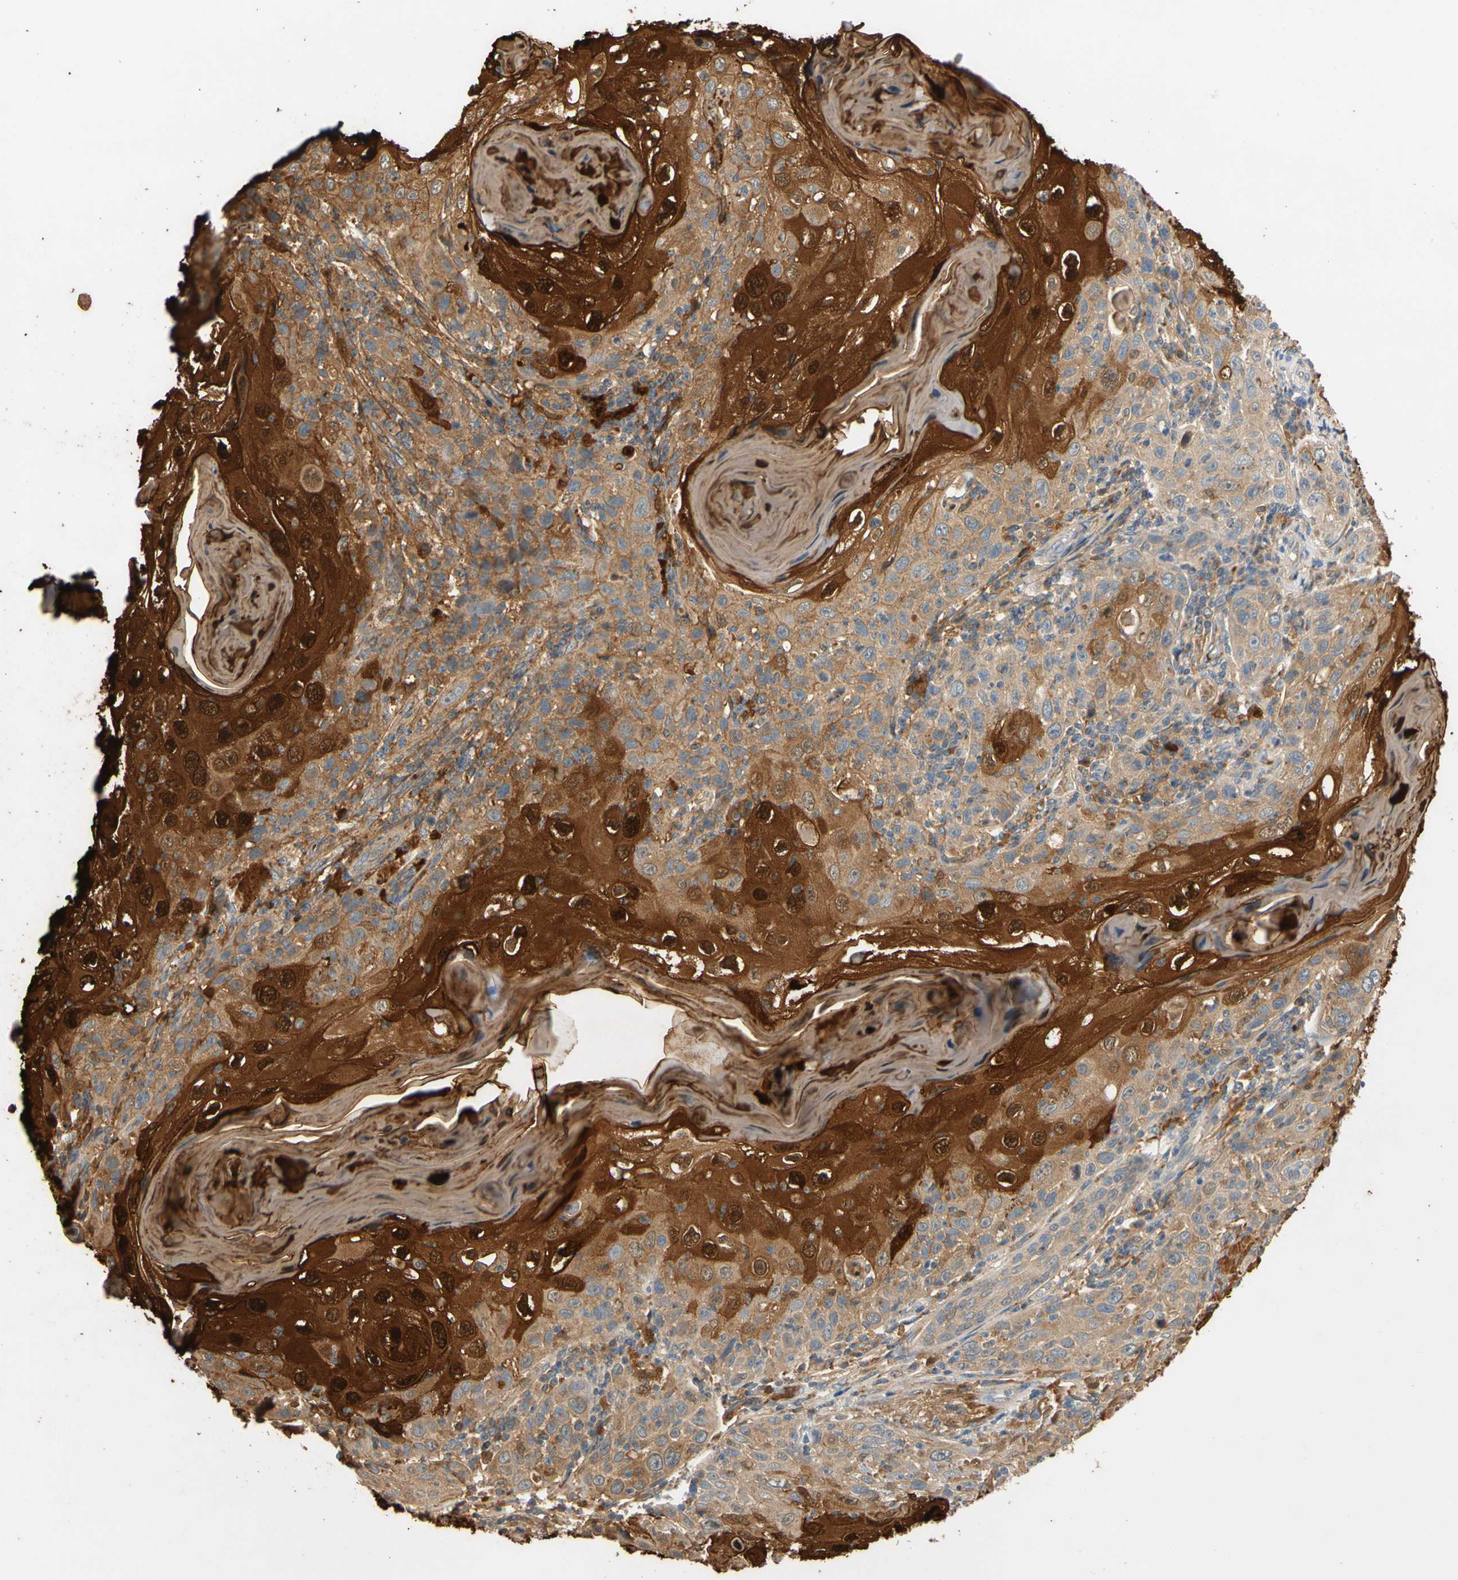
{"staining": {"intensity": "strong", "quantity": "25%-75%", "location": "cytoplasmic/membranous"}, "tissue": "skin cancer", "cell_type": "Tumor cells", "image_type": "cancer", "snomed": [{"axis": "morphology", "description": "Squamous cell carcinoma, NOS"}, {"axis": "topography", "description": "Skin"}], "caption": "Immunohistochemistry image of neoplastic tissue: human skin cancer (squamous cell carcinoma) stained using immunohistochemistry (IHC) reveals high levels of strong protein expression localized specifically in the cytoplasmic/membranous of tumor cells, appearing as a cytoplasmic/membranous brown color.", "gene": "GPSM2", "patient": {"sex": "female", "age": 88}}